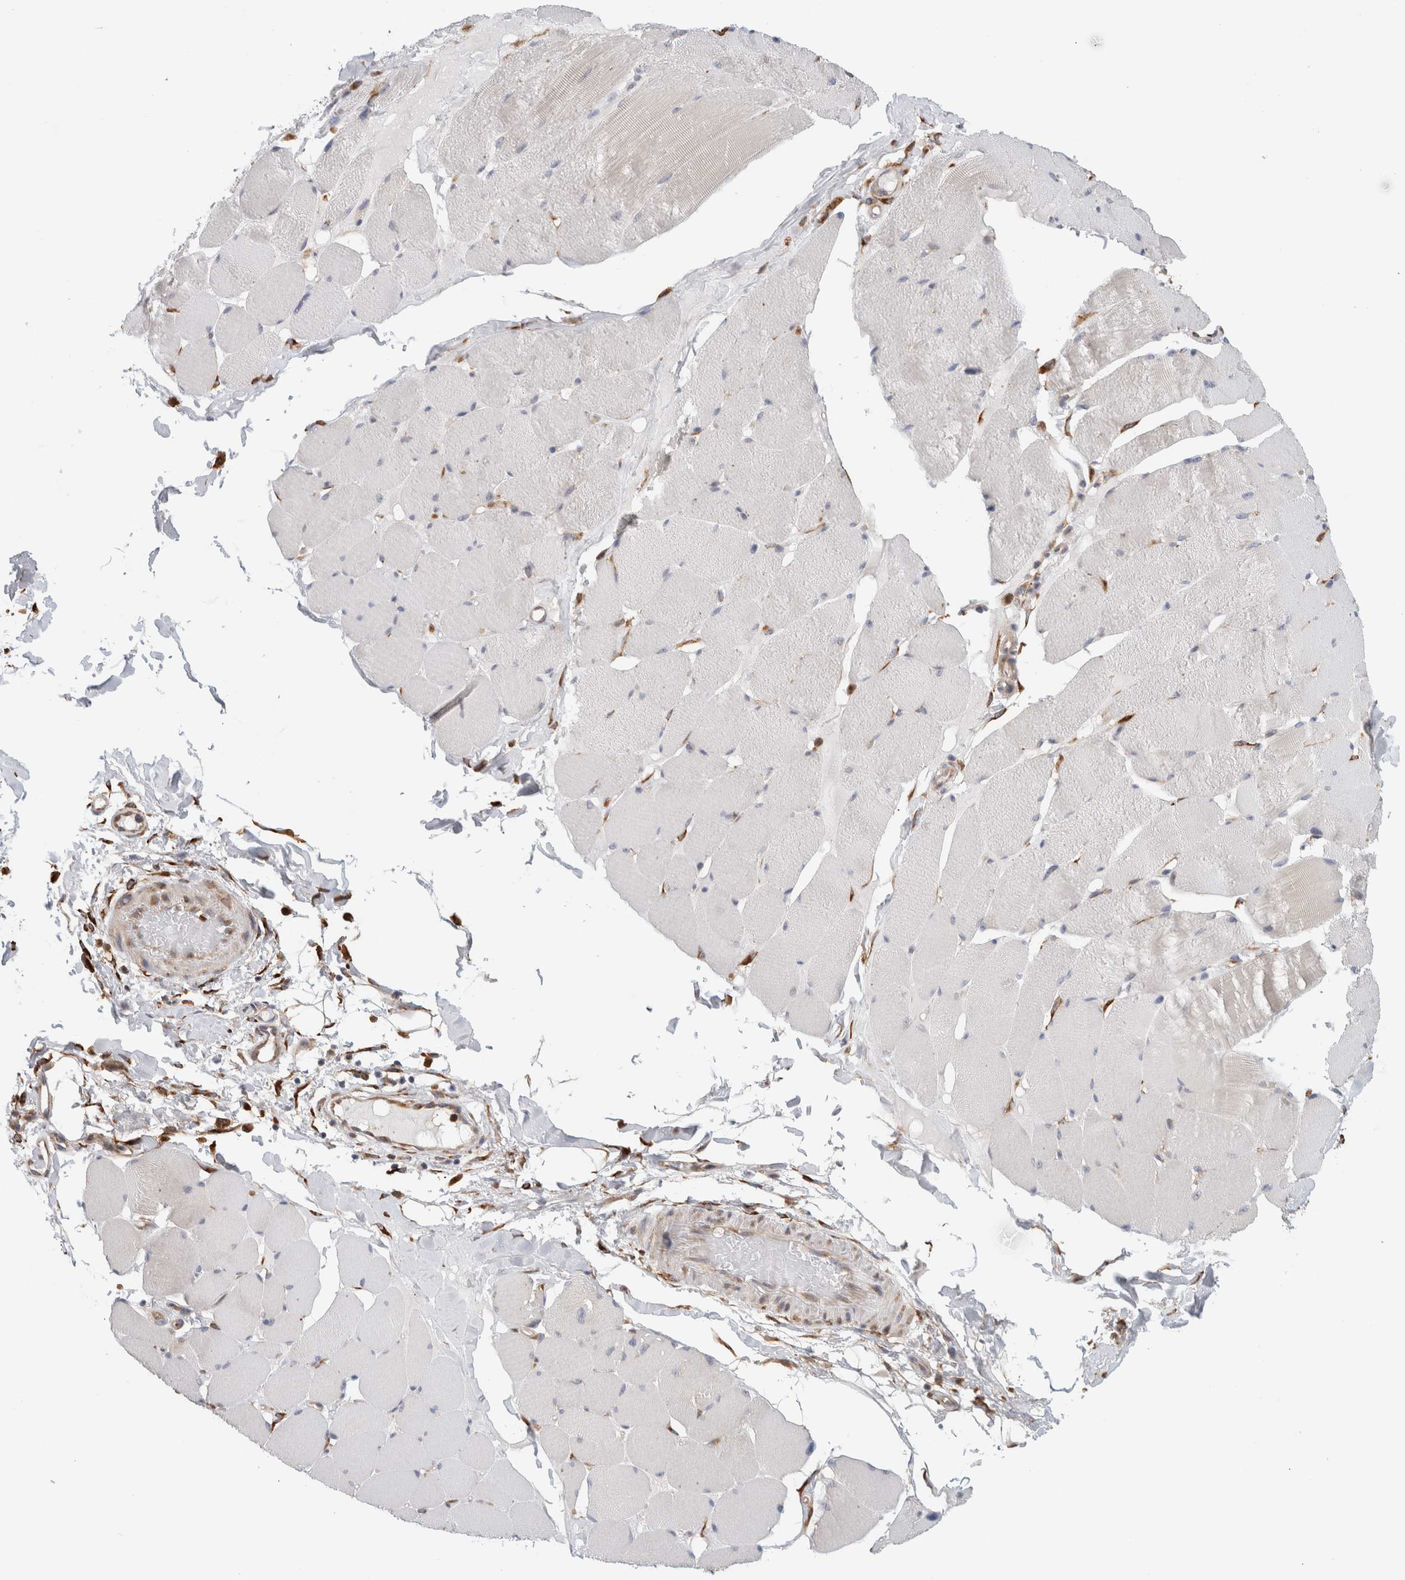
{"staining": {"intensity": "weak", "quantity": "<25%", "location": "cytoplasmic/membranous"}, "tissue": "skeletal muscle", "cell_type": "Myocytes", "image_type": "normal", "snomed": [{"axis": "morphology", "description": "Normal tissue, NOS"}, {"axis": "topography", "description": "Skin"}, {"axis": "topography", "description": "Skeletal muscle"}], "caption": "Myocytes show no significant expression in benign skeletal muscle.", "gene": "P4HA1", "patient": {"sex": "male", "age": 83}}